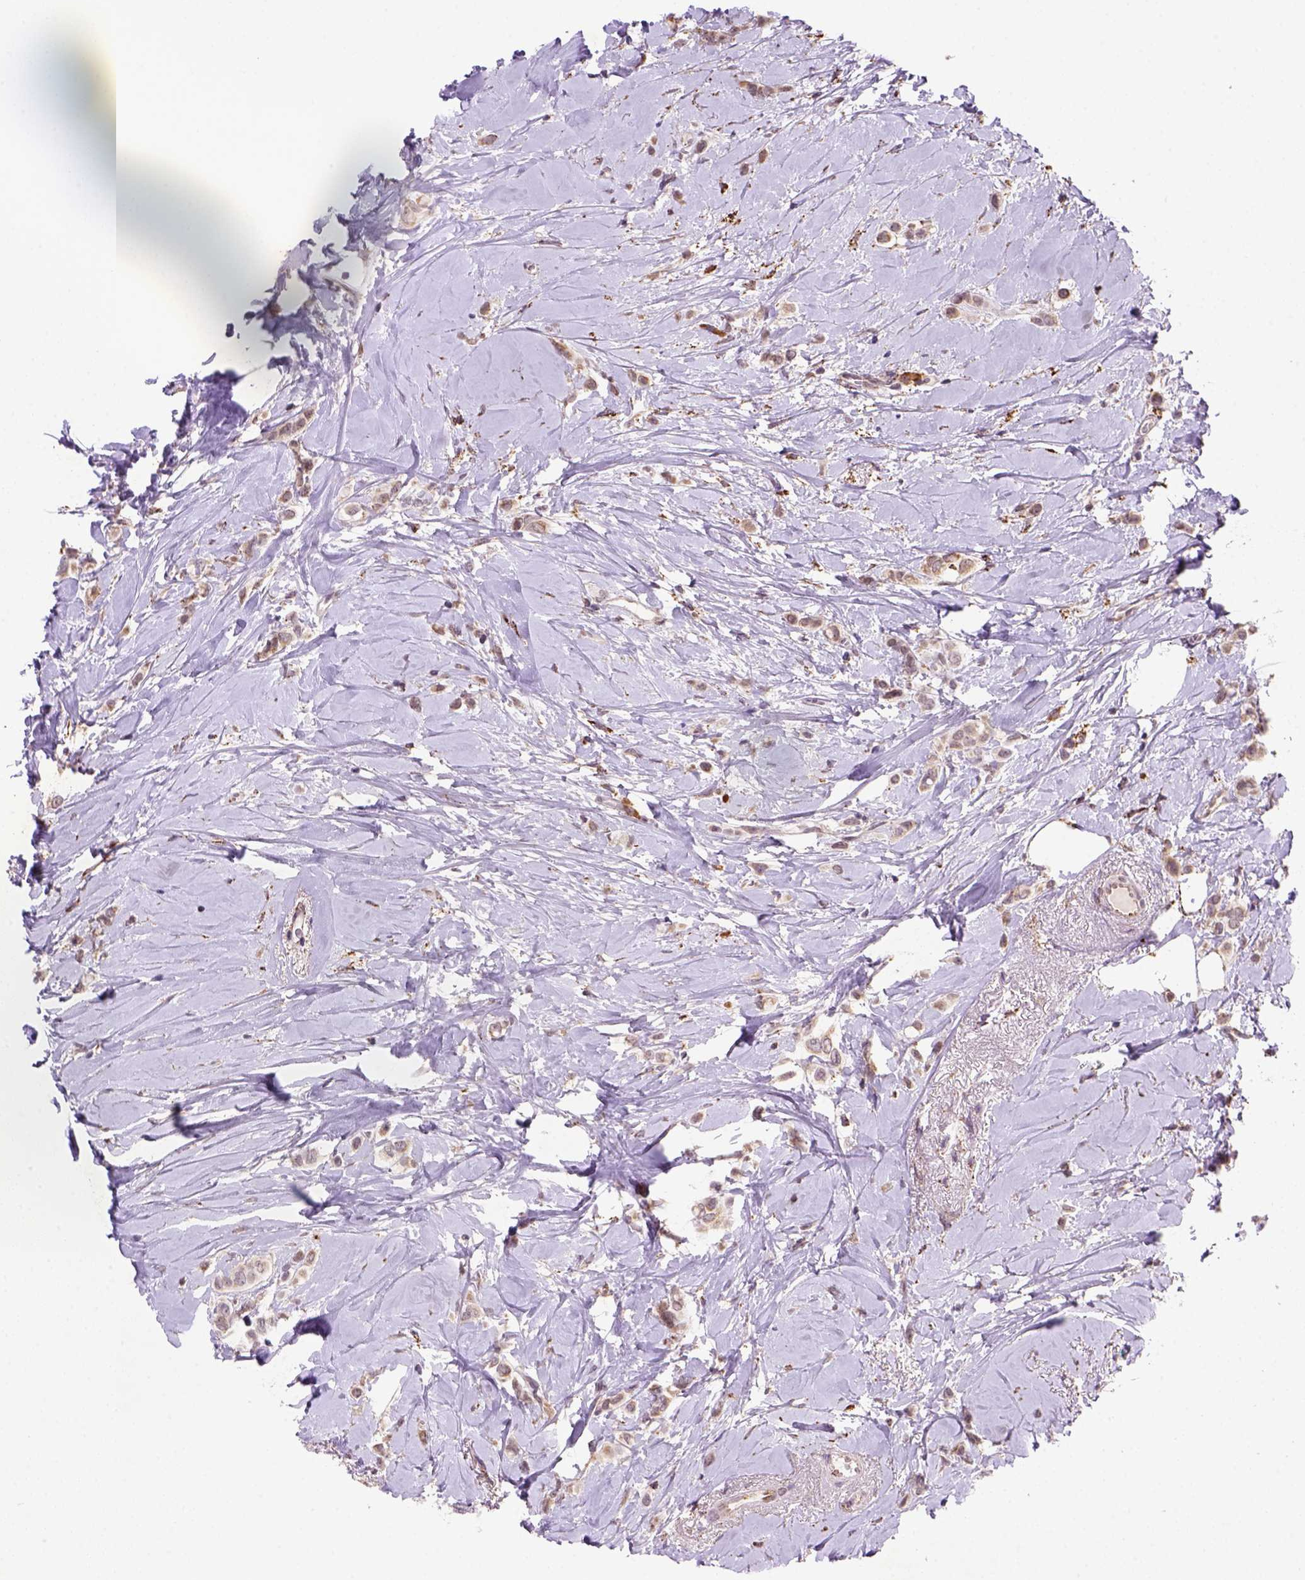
{"staining": {"intensity": "moderate", "quantity": "<25%", "location": "cytoplasmic/membranous,nuclear"}, "tissue": "breast cancer", "cell_type": "Tumor cells", "image_type": "cancer", "snomed": [{"axis": "morphology", "description": "Lobular carcinoma"}, {"axis": "topography", "description": "Breast"}], "caption": "Protein expression analysis of breast lobular carcinoma reveals moderate cytoplasmic/membranous and nuclear positivity in approximately <25% of tumor cells.", "gene": "FZD7", "patient": {"sex": "female", "age": 66}}